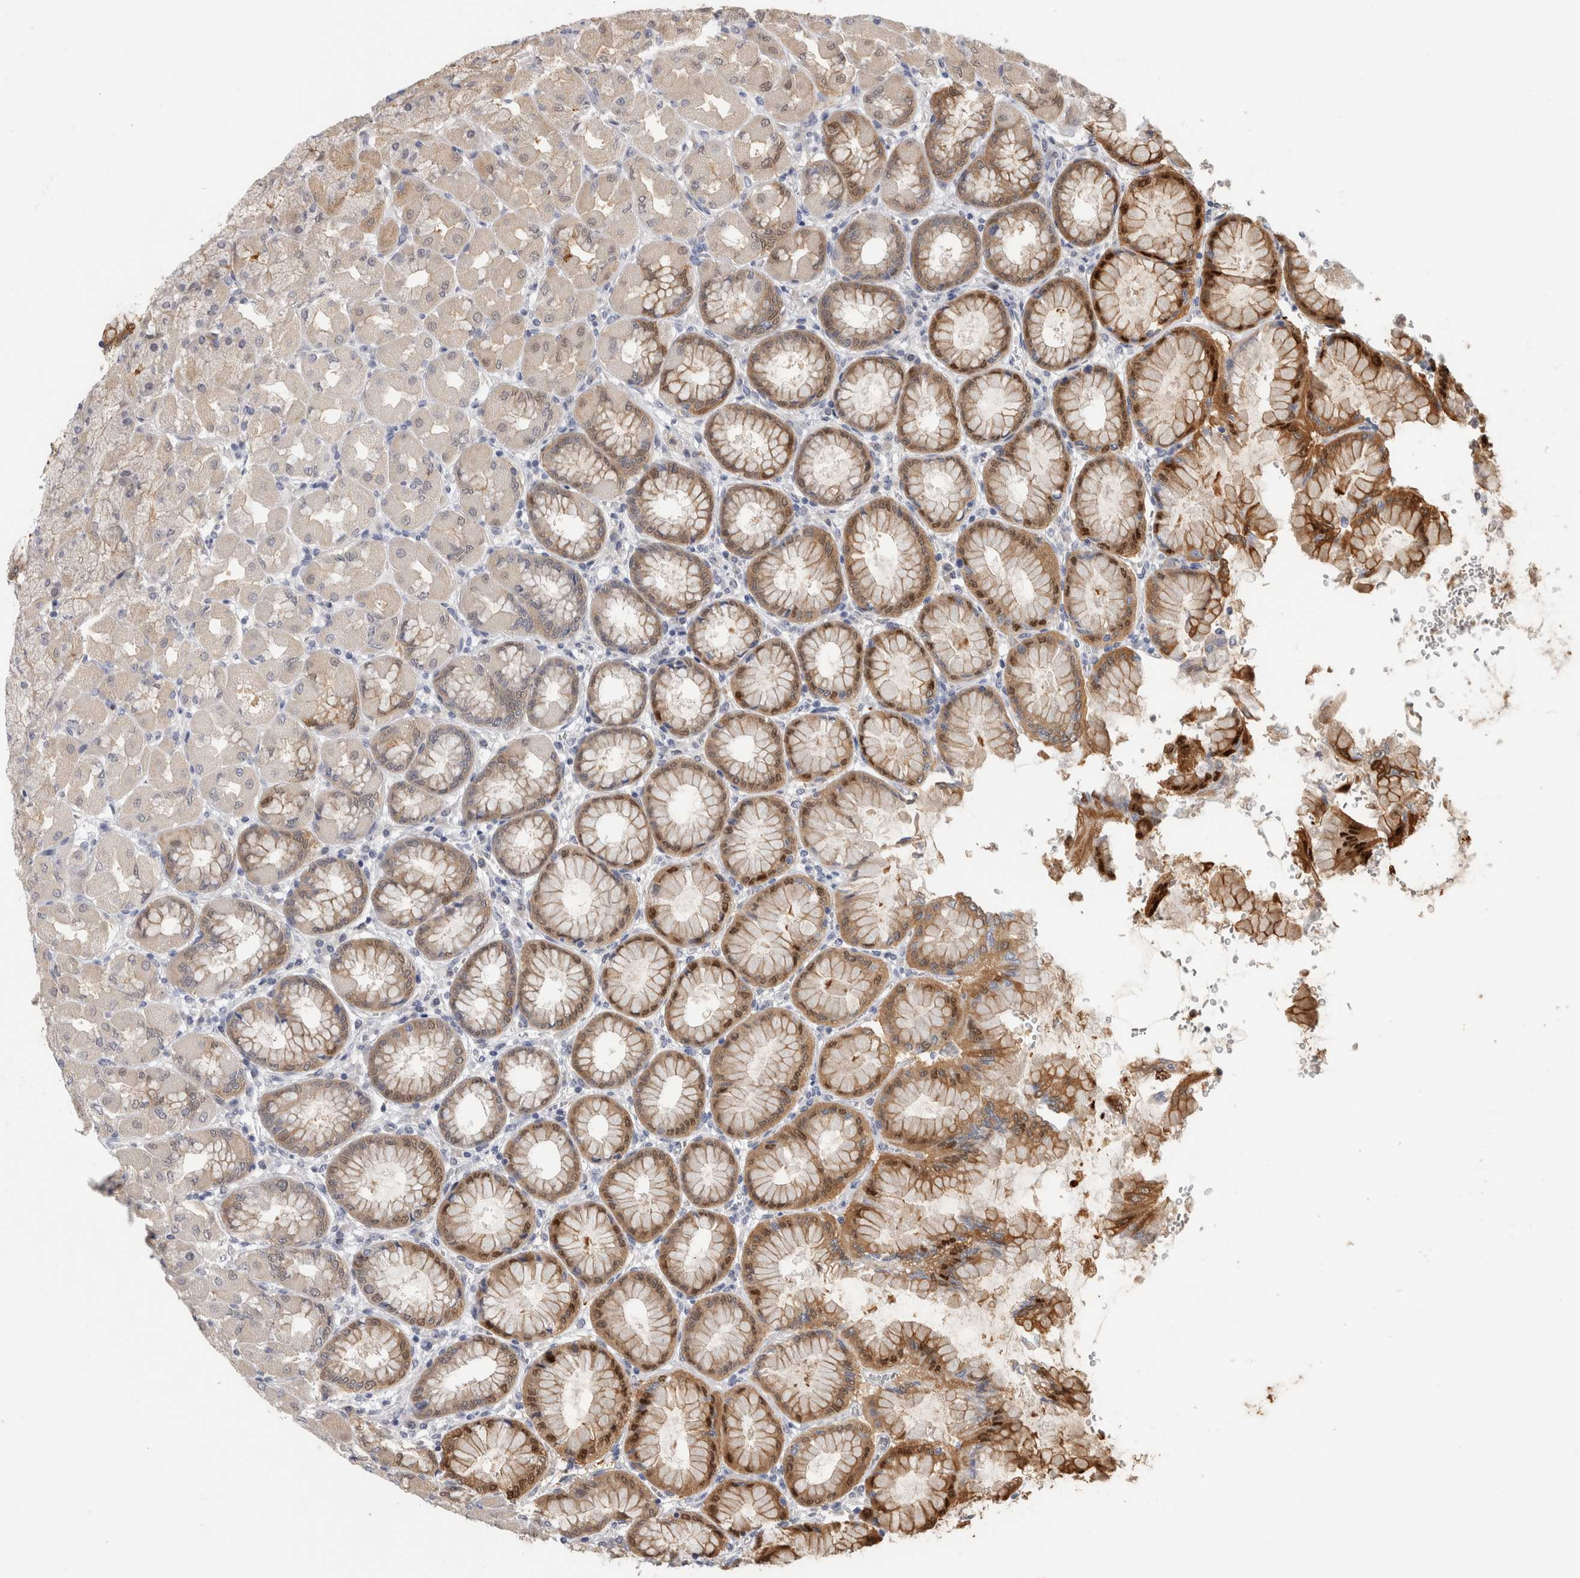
{"staining": {"intensity": "moderate", "quantity": "25%-75%", "location": "cytoplasmic/membranous,nuclear"}, "tissue": "stomach", "cell_type": "Glandular cells", "image_type": "normal", "snomed": [{"axis": "morphology", "description": "Normal tissue, NOS"}, {"axis": "topography", "description": "Stomach, upper"}], "caption": "IHC micrograph of unremarkable stomach: stomach stained using immunohistochemistry (IHC) displays medium levels of moderate protein expression localized specifically in the cytoplasmic/membranous,nuclear of glandular cells, appearing as a cytoplasmic/membranous,nuclear brown color.", "gene": "PGM1", "patient": {"sex": "female", "age": 56}}